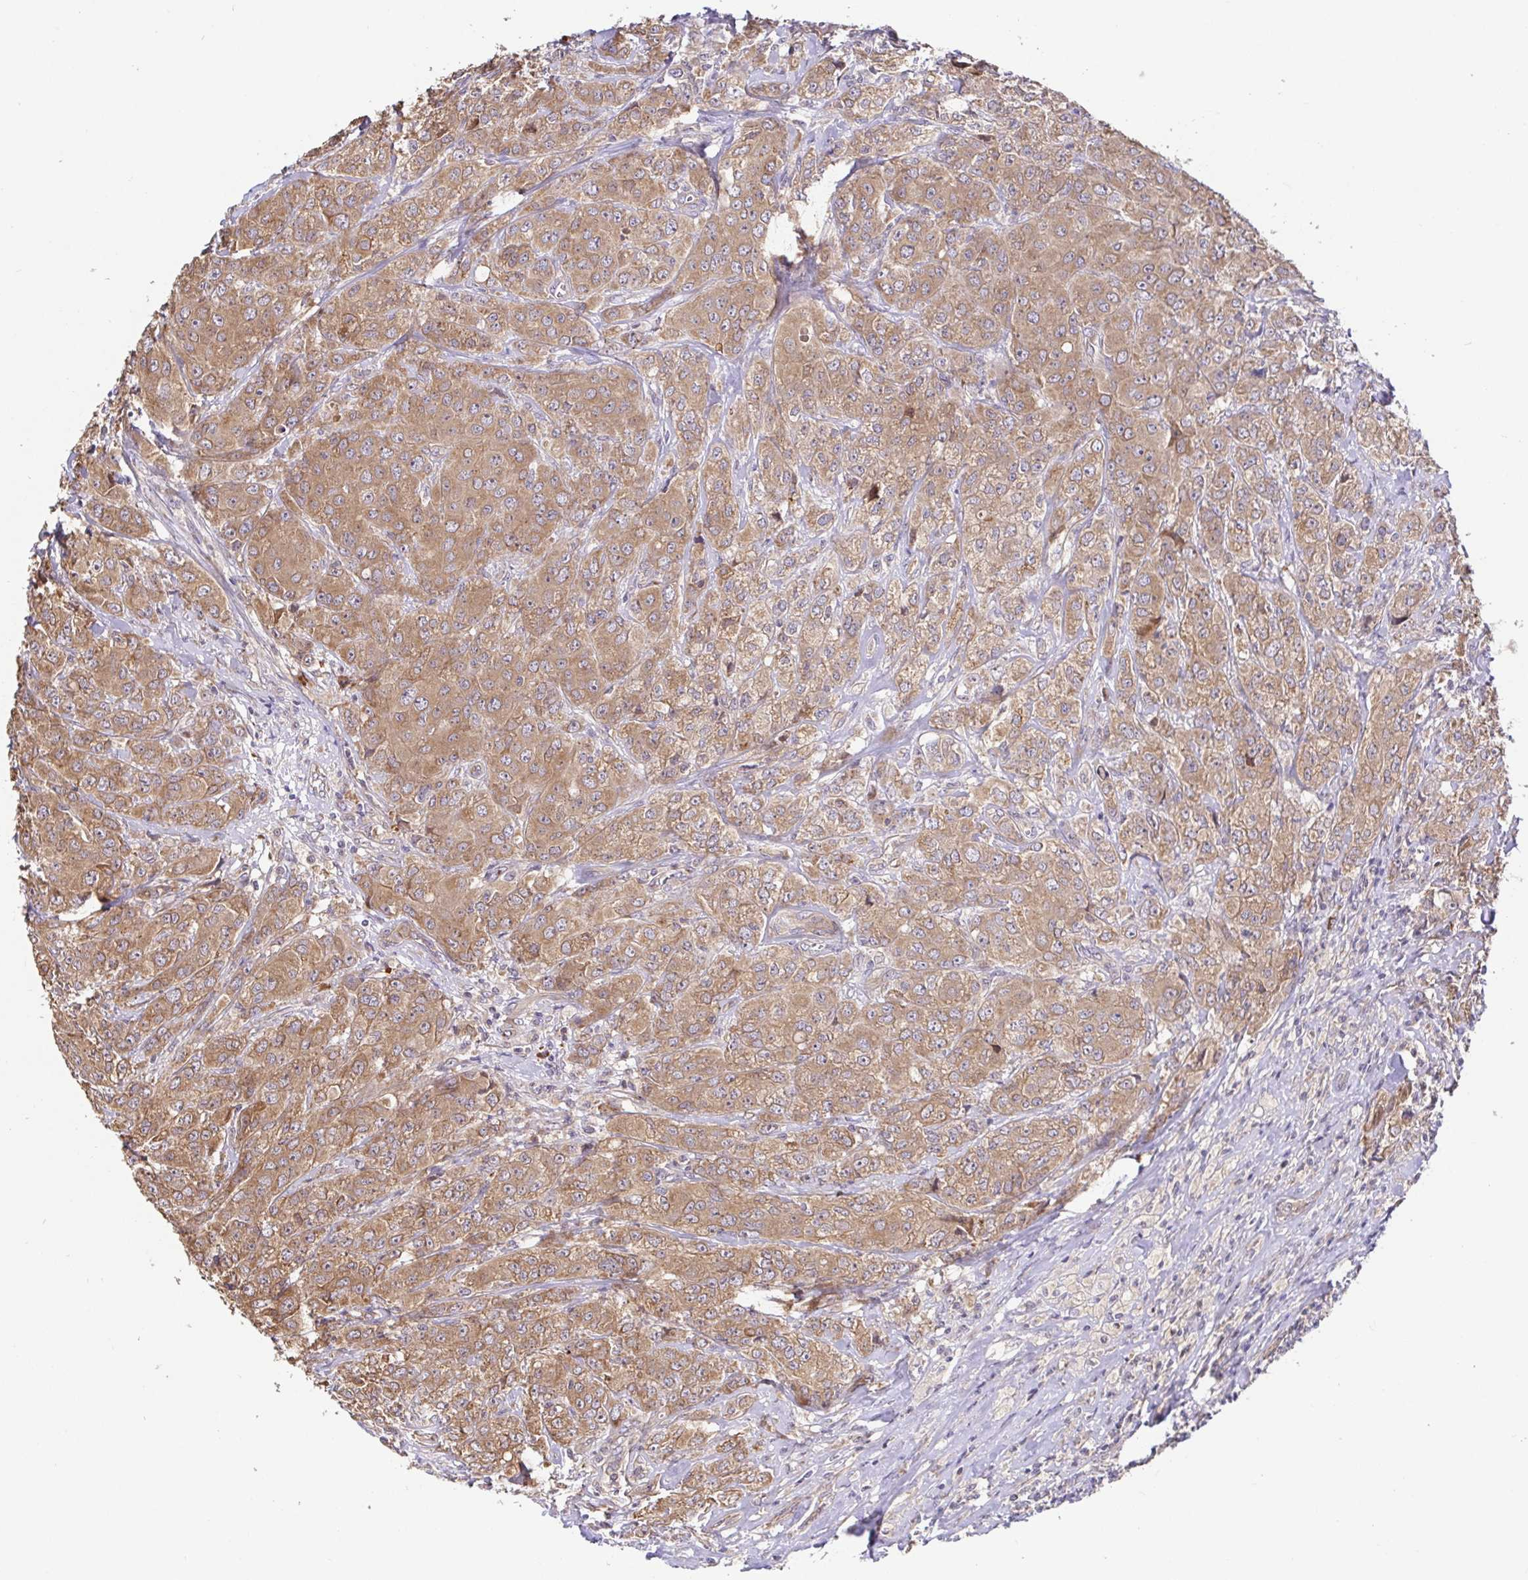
{"staining": {"intensity": "moderate", "quantity": ">75%", "location": "cytoplasmic/membranous"}, "tissue": "breast cancer", "cell_type": "Tumor cells", "image_type": "cancer", "snomed": [{"axis": "morphology", "description": "Normal tissue, NOS"}, {"axis": "morphology", "description": "Duct carcinoma"}, {"axis": "topography", "description": "Breast"}], "caption": "IHC (DAB (3,3'-diaminobenzidine)) staining of human breast intraductal carcinoma displays moderate cytoplasmic/membranous protein positivity in approximately >75% of tumor cells.", "gene": "ELP1", "patient": {"sex": "female", "age": 43}}